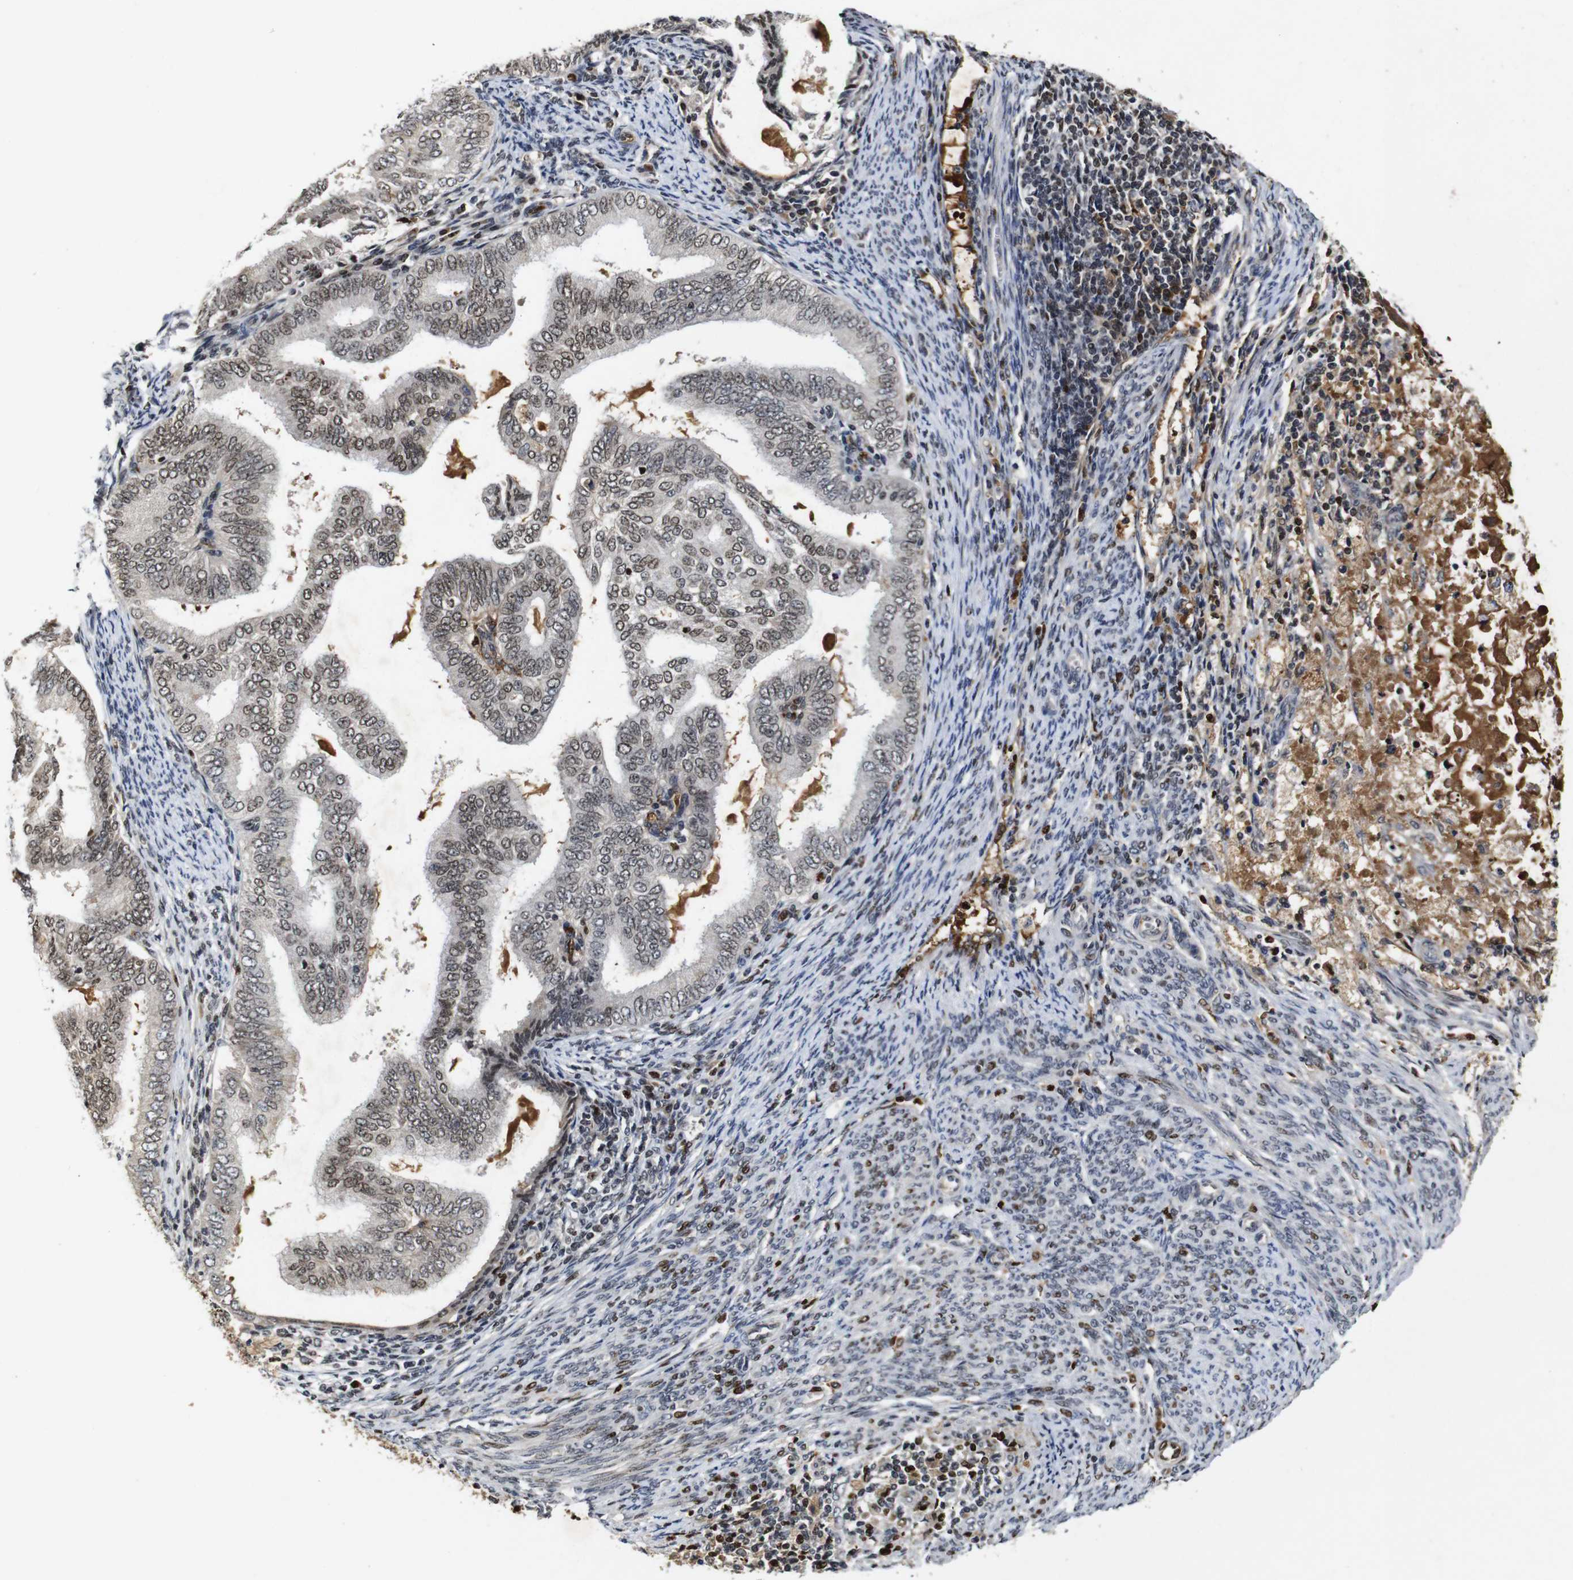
{"staining": {"intensity": "weak", "quantity": "25%-75%", "location": "cytoplasmic/membranous,nuclear"}, "tissue": "endometrial cancer", "cell_type": "Tumor cells", "image_type": "cancer", "snomed": [{"axis": "morphology", "description": "Adenocarcinoma, NOS"}, {"axis": "topography", "description": "Endometrium"}], "caption": "Endometrial cancer (adenocarcinoma) stained with a protein marker shows weak staining in tumor cells.", "gene": "MYC", "patient": {"sex": "female", "age": 58}}